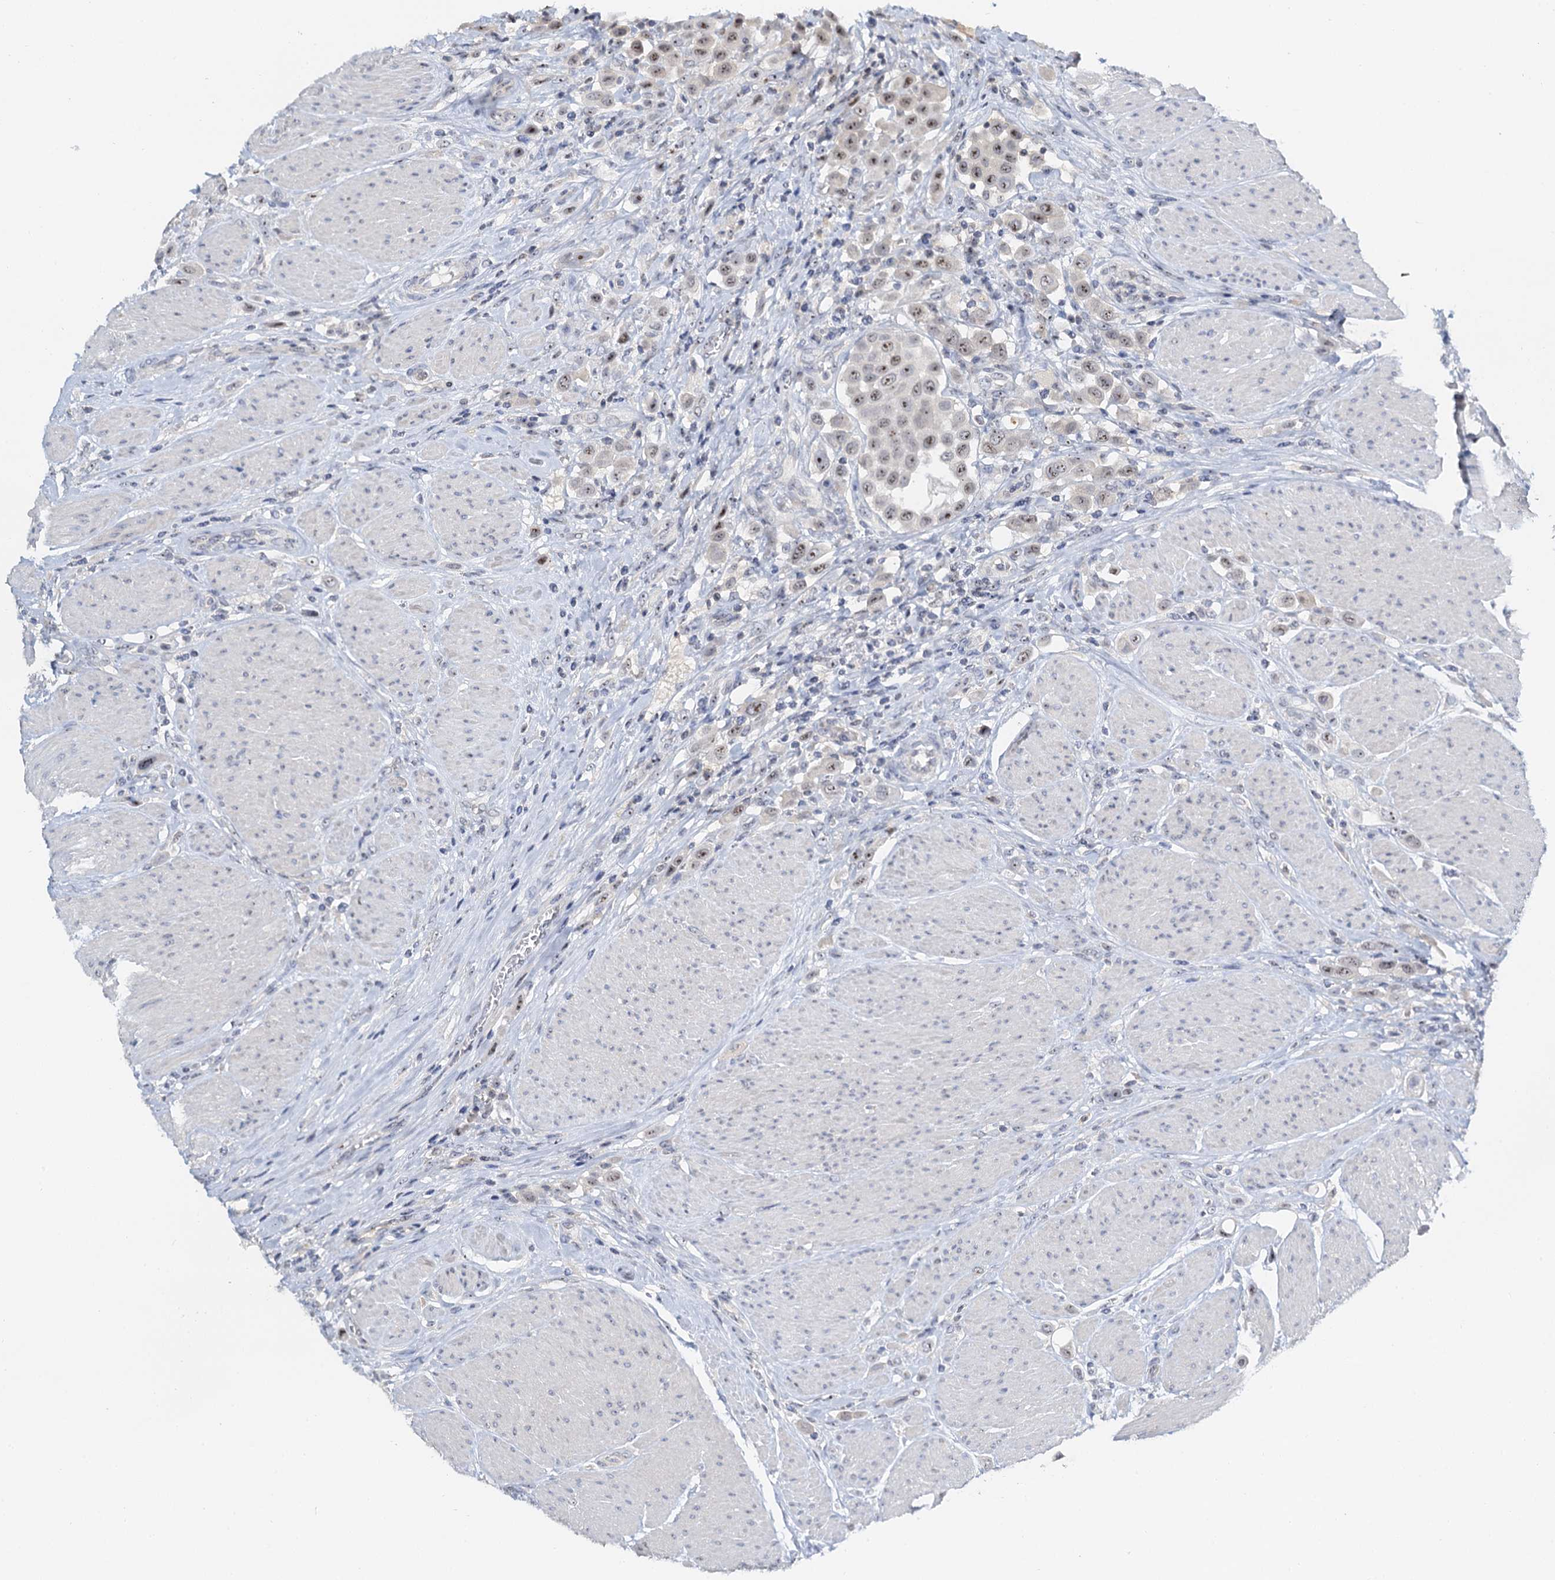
{"staining": {"intensity": "moderate", "quantity": ">75%", "location": "nuclear"}, "tissue": "urothelial cancer", "cell_type": "Tumor cells", "image_type": "cancer", "snomed": [{"axis": "morphology", "description": "Urothelial carcinoma, High grade"}, {"axis": "topography", "description": "Urinary bladder"}], "caption": "Urothelial cancer tissue exhibits moderate nuclear expression in approximately >75% of tumor cells (DAB (3,3'-diaminobenzidine) = brown stain, brightfield microscopy at high magnification).", "gene": "NOP2", "patient": {"sex": "male", "age": 50}}